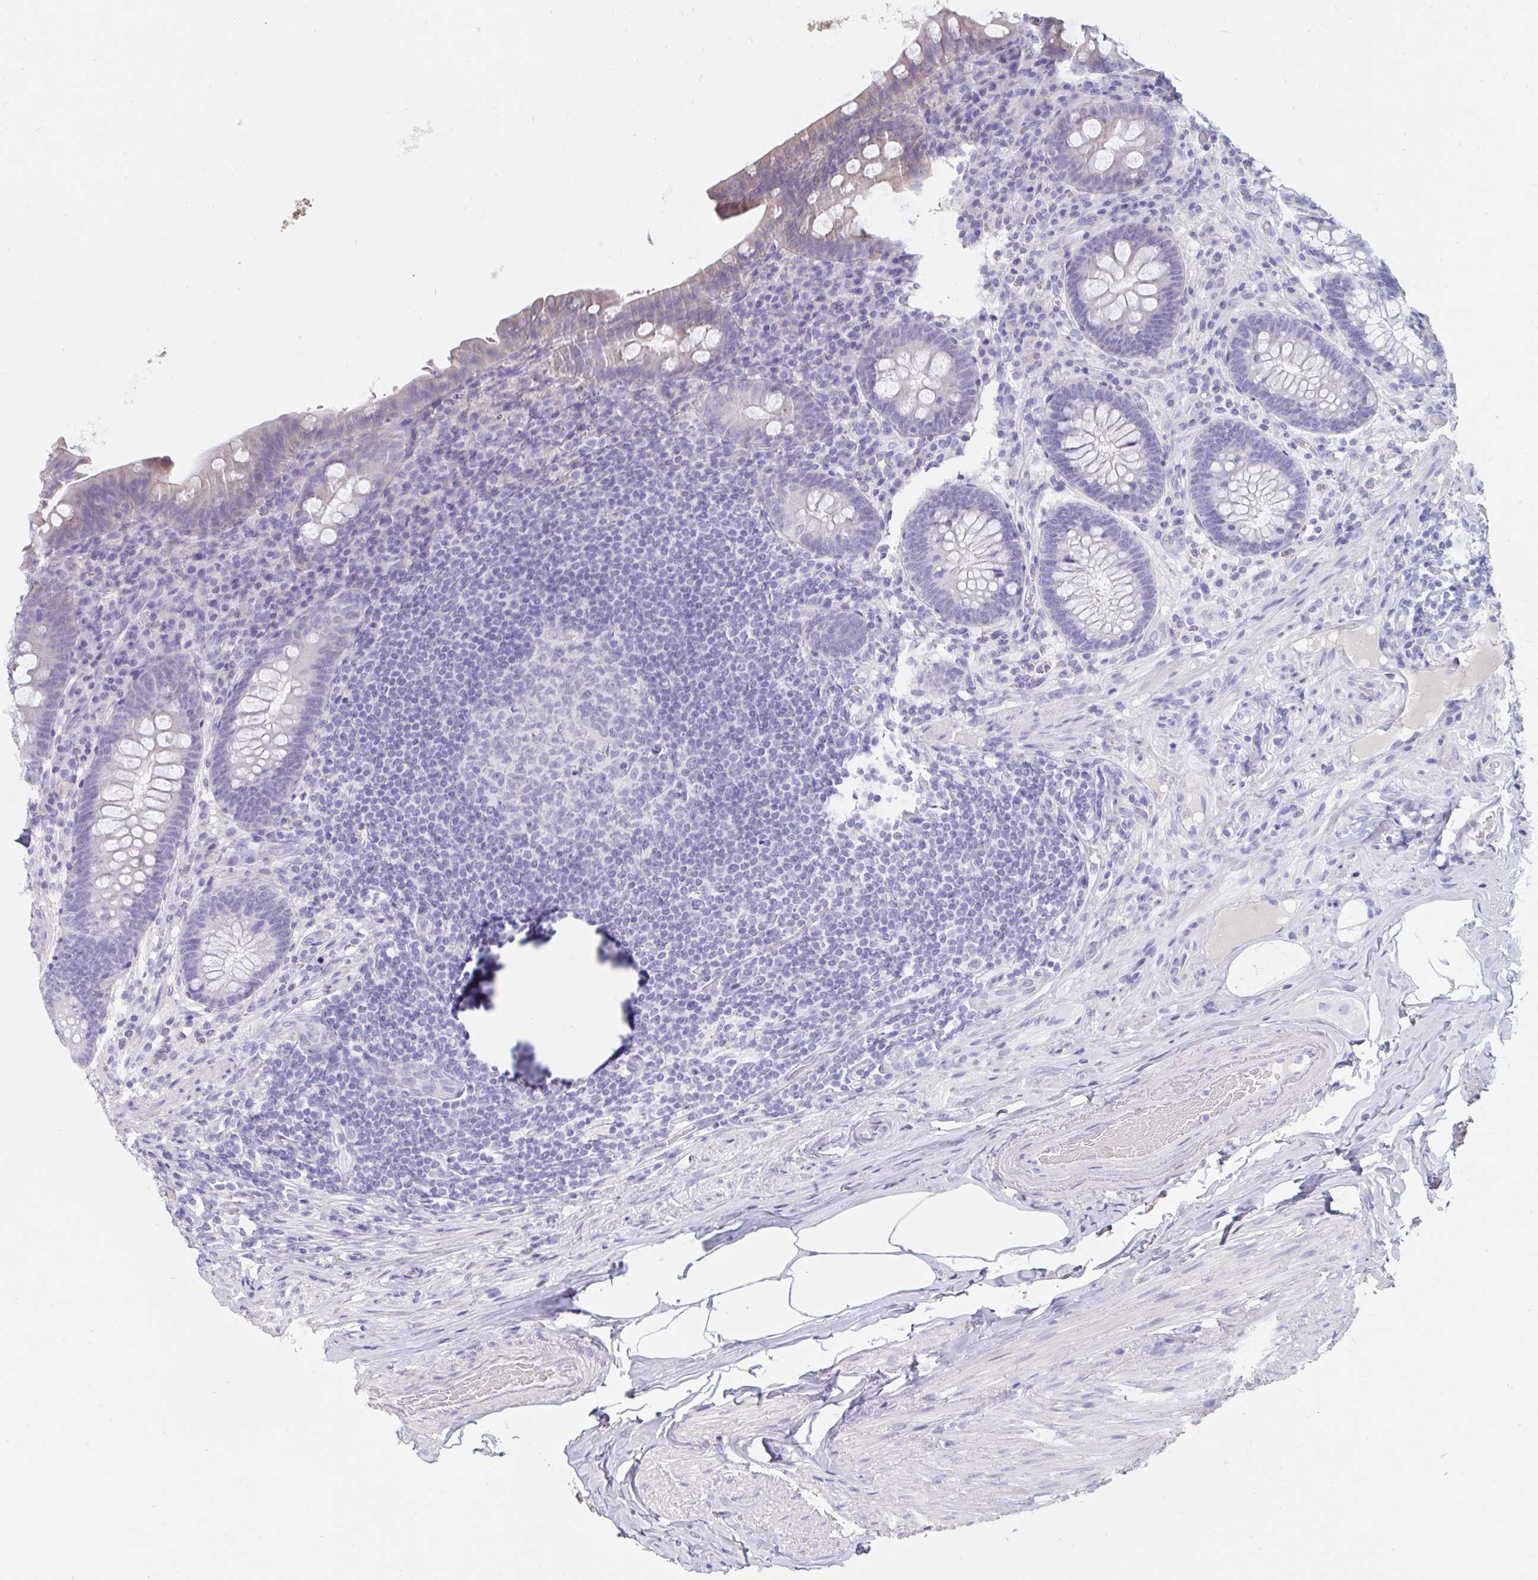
{"staining": {"intensity": "negative", "quantity": "none", "location": "none"}, "tissue": "appendix", "cell_type": "Glandular cells", "image_type": "normal", "snomed": [{"axis": "morphology", "description": "Normal tissue, NOS"}, {"axis": "topography", "description": "Appendix"}], "caption": "An IHC histopathology image of unremarkable appendix is shown. There is no staining in glandular cells of appendix.", "gene": "TNNC1", "patient": {"sex": "male", "age": 71}}